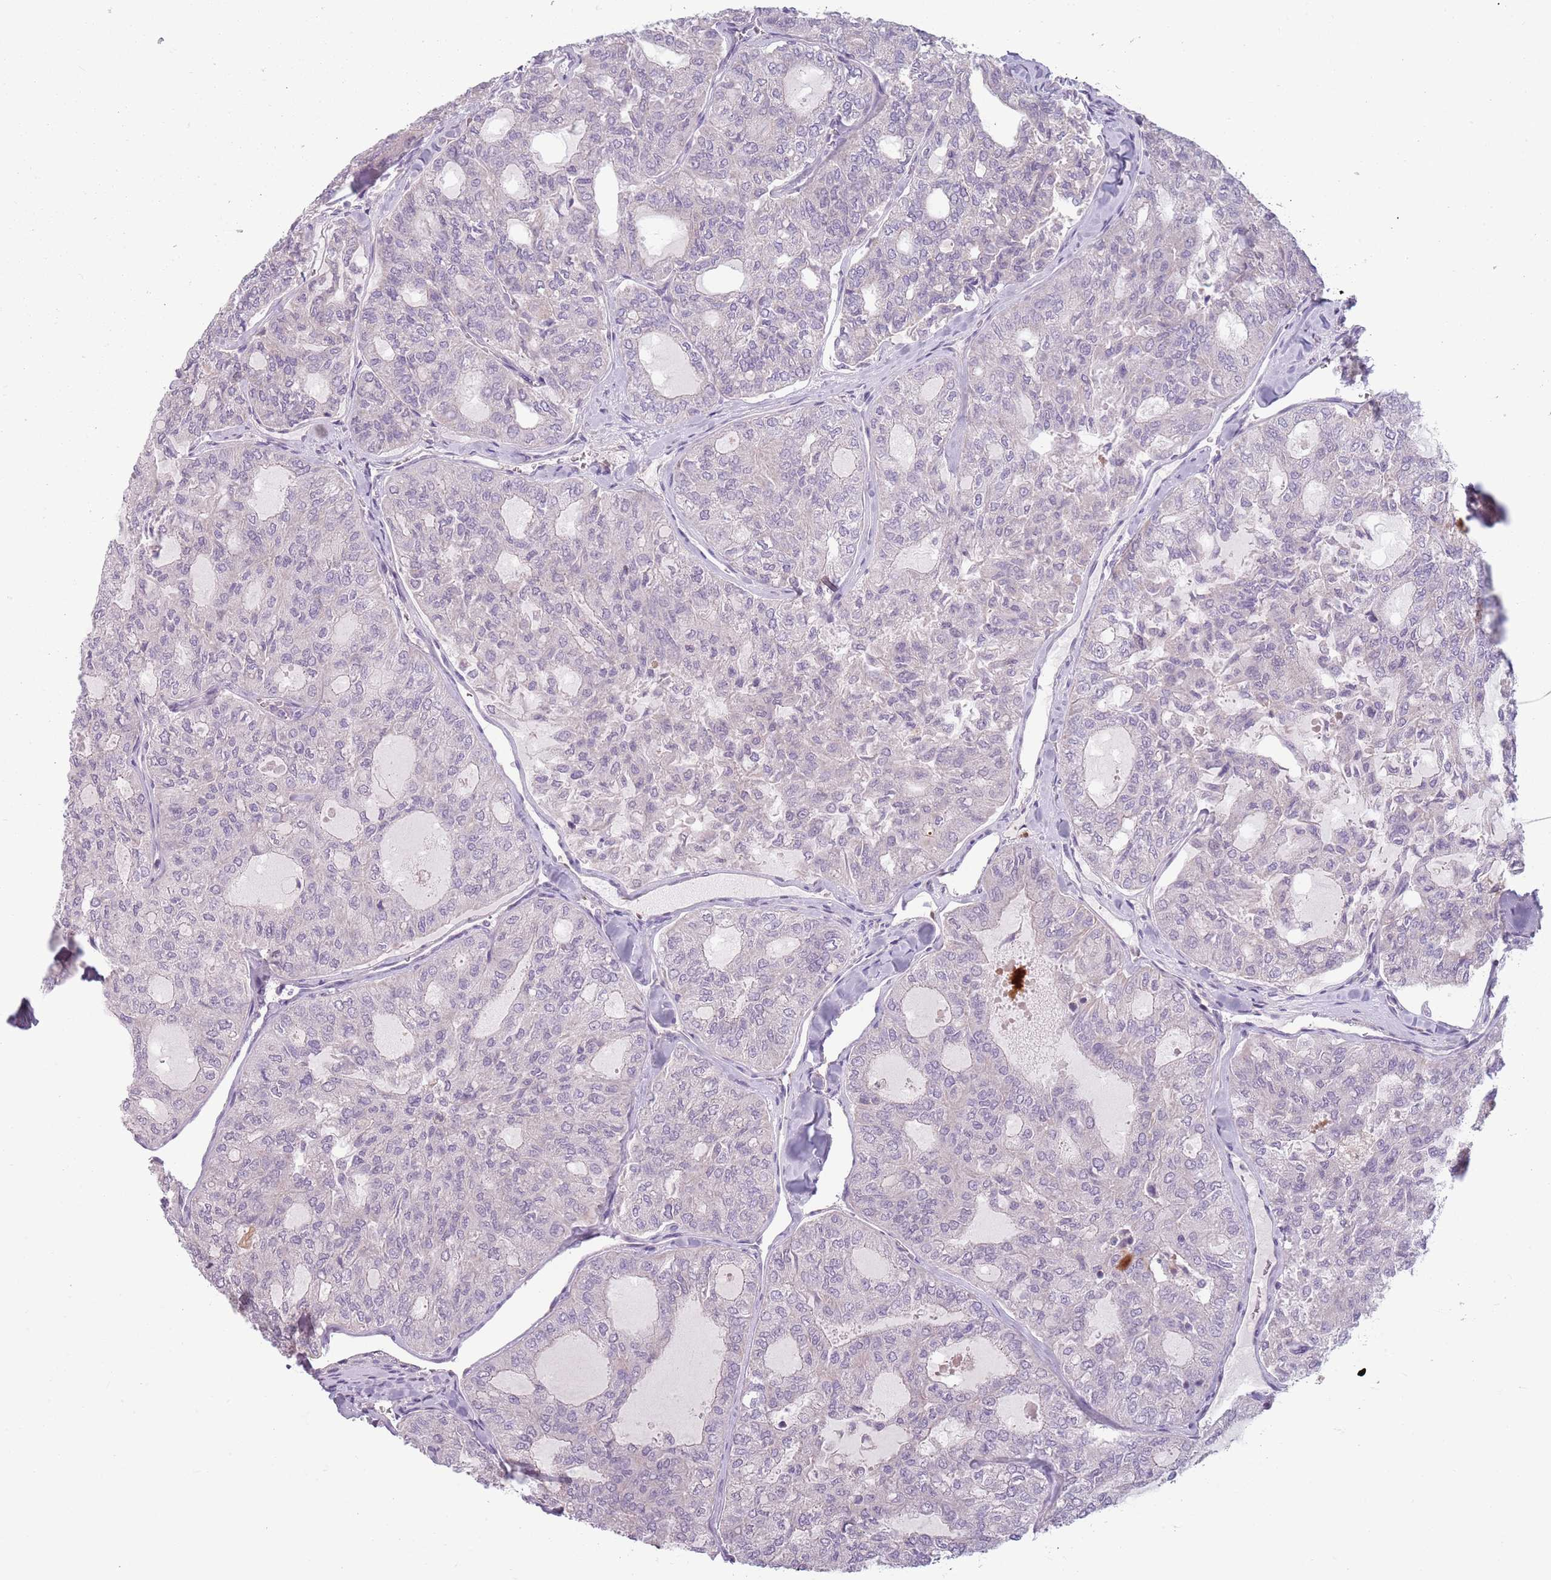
{"staining": {"intensity": "negative", "quantity": "none", "location": "none"}, "tissue": "thyroid cancer", "cell_type": "Tumor cells", "image_type": "cancer", "snomed": [{"axis": "morphology", "description": "Follicular adenoma carcinoma, NOS"}, {"axis": "topography", "description": "Thyroid gland"}], "caption": "There is no significant expression in tumor cells of thyroid cancer (follicular adenoma carcinoma).", "gene": "TLCD2", "patient": {"sex": "male", "age": 75}}